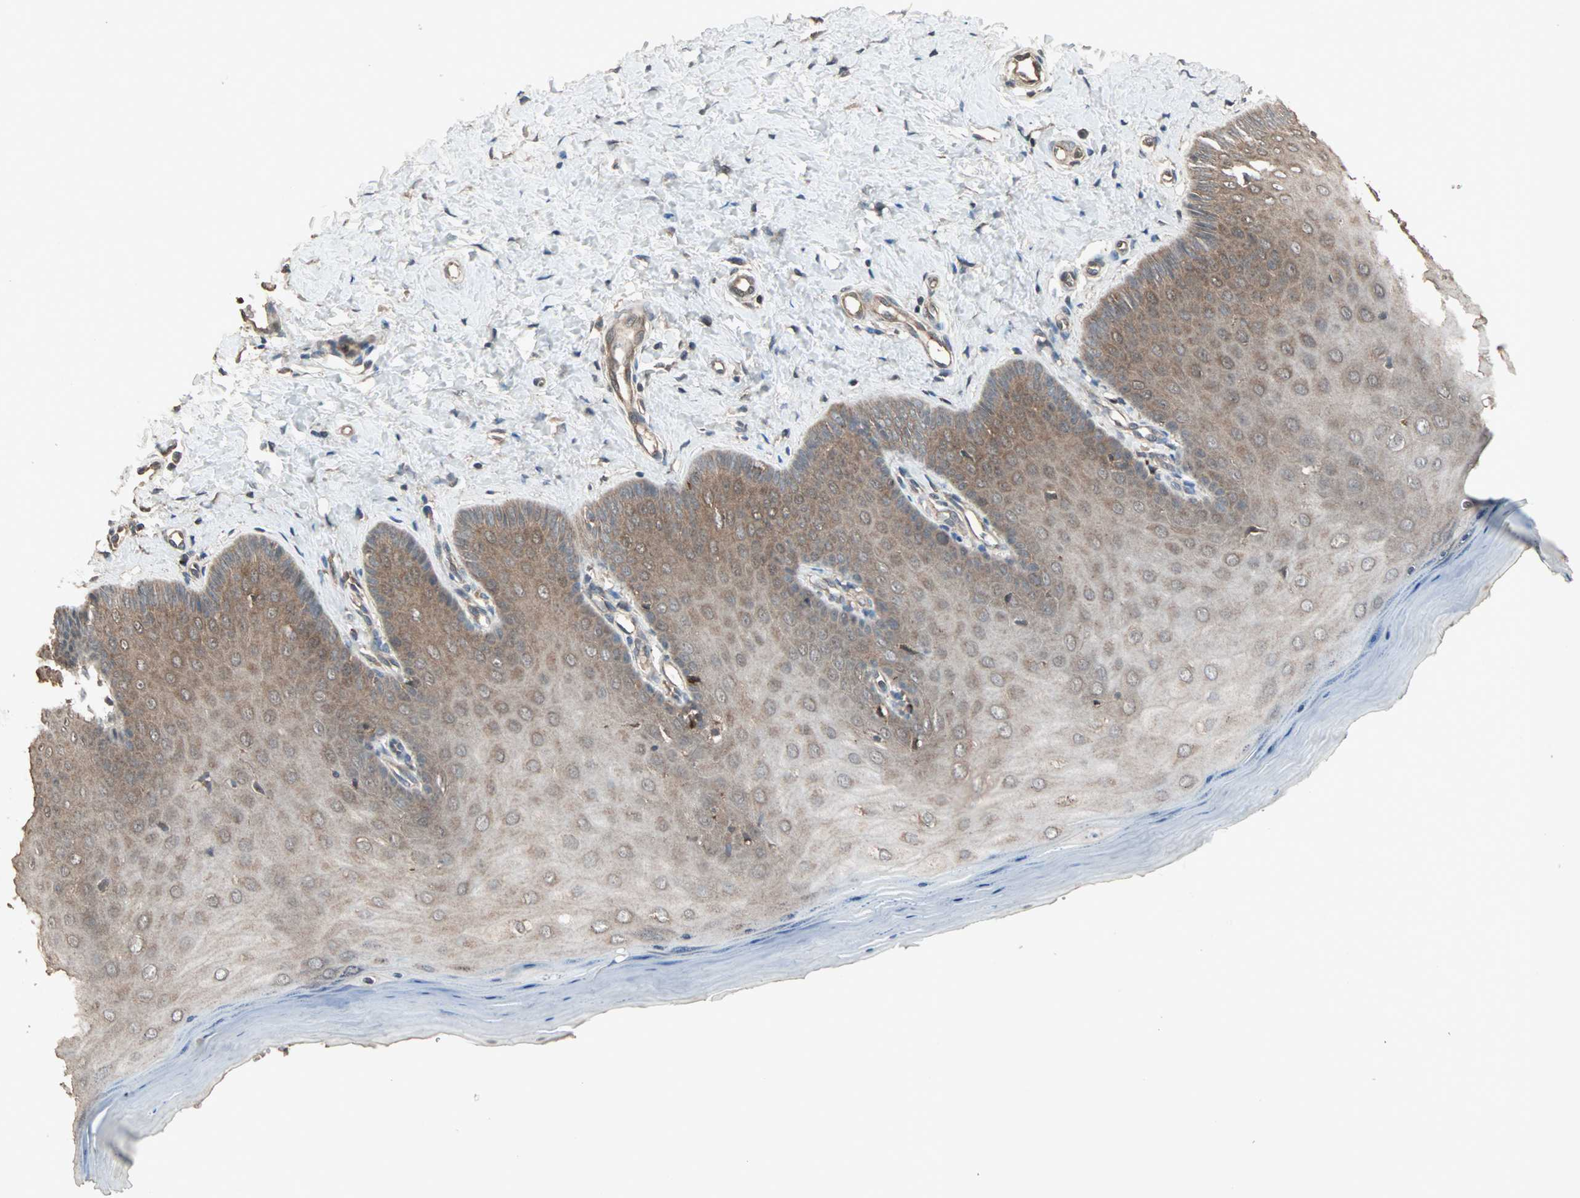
{"staining": {"intensity": "moderate", "quantity": ">75%", "location": "cytoplasmic/membranous"}, "tissue": "cervix", "cell_type": "Squamous epithelial cells", "image_type": "normal", "snomed": [{"axis": "morphology", "description": "Normal tissue, NOS"}, {"axis": "topography", "description": "Cervix"}], "caption": "High-magnification brightfield microscopy of benign cervix stained with DAB (brown) and counterstained with hematoxylin (blue). squamous epithelial cells exhibit moderate cytoplasmic/membranous expression is identified in about>75% of cells.", "gene": "UBAC1", "patient": {"sex": "female", "age": 55}}